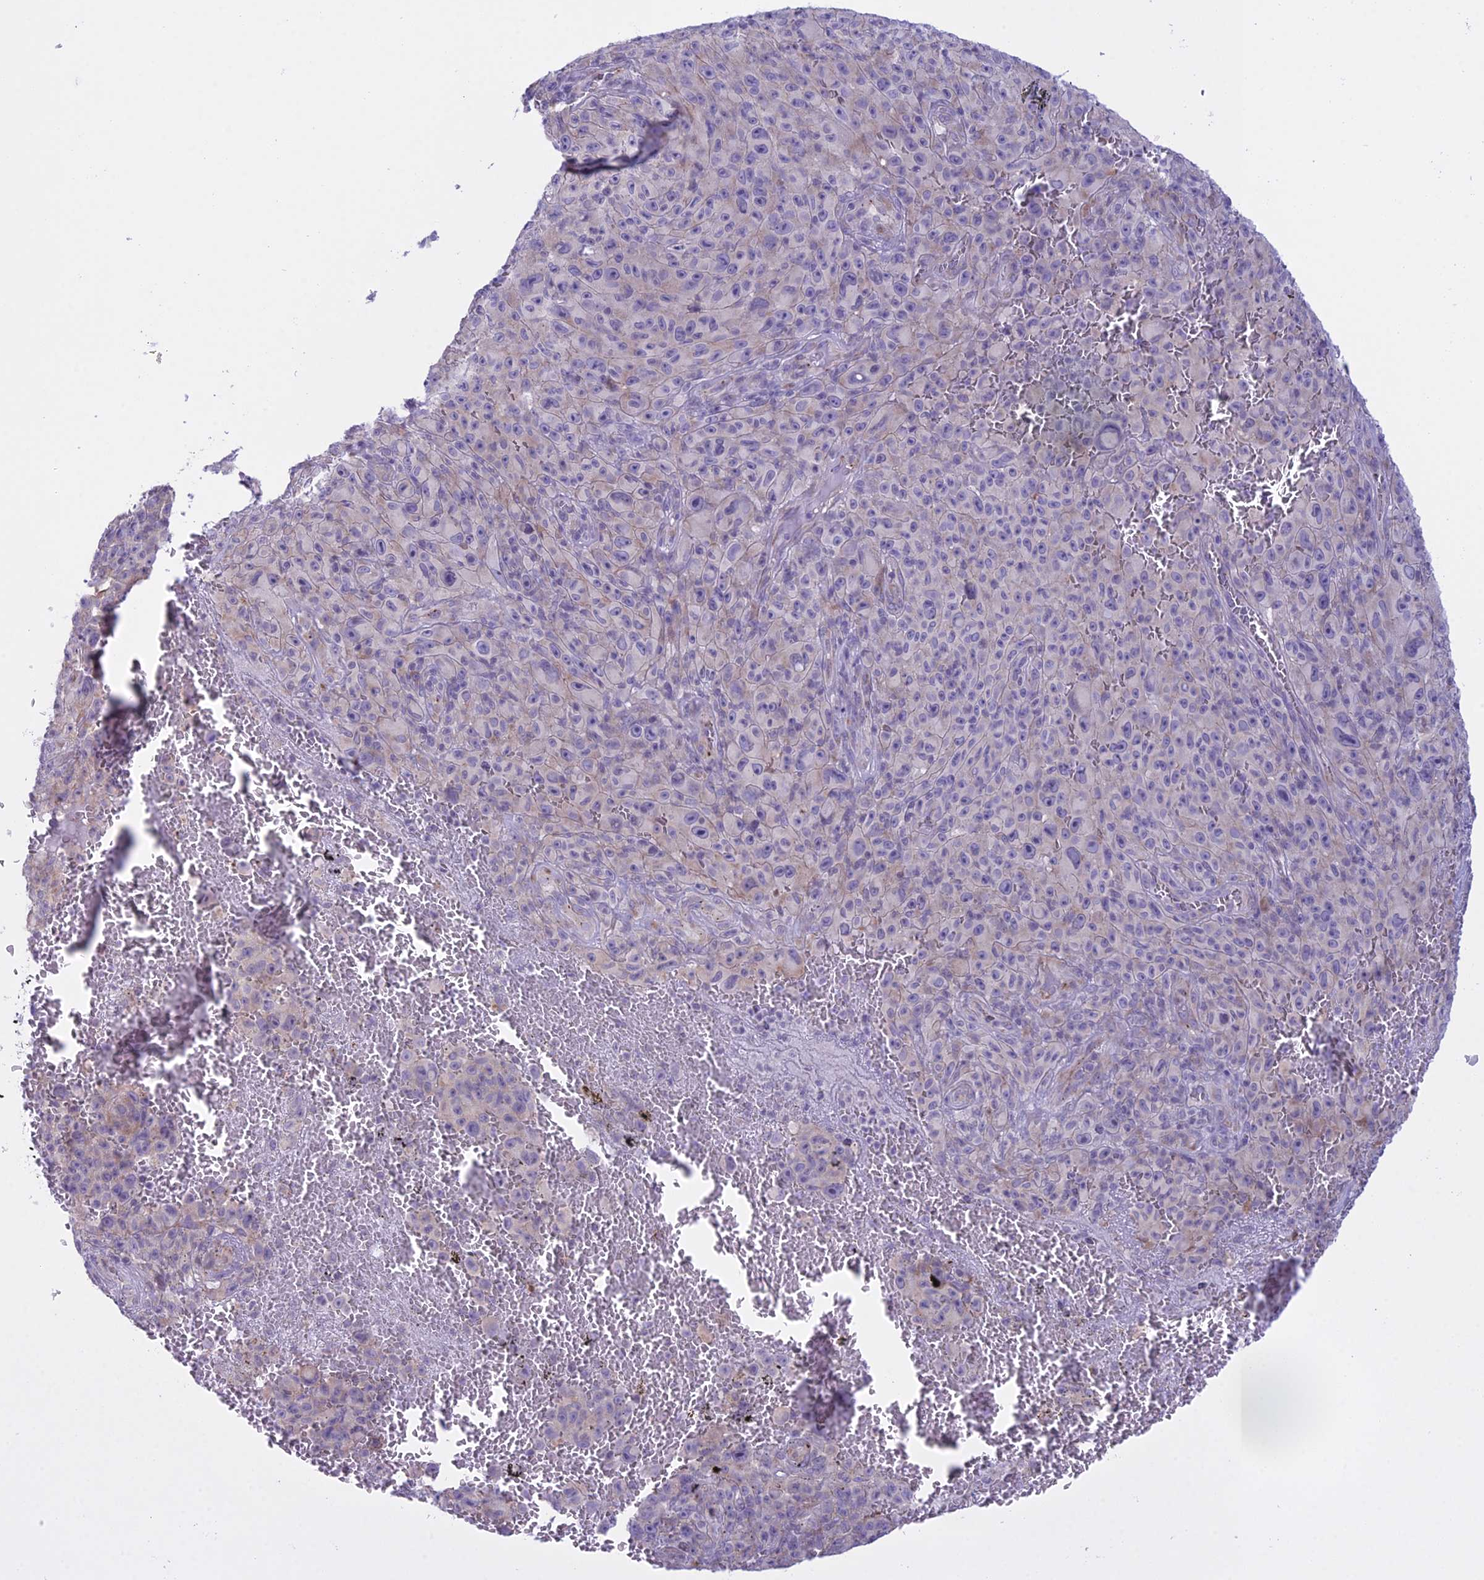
{"staining": {"intensity": "negative", "quantity": "none", "location": "none"}, "tissue": "melanoma", "cell_type": "Tumor cells", "image_type": "cancer", "snomed": [{"axis": "morphology", "description": "Malignant melanoma, NOS"}, {"axis": "topography", "description": "Skin"}], "caption": "Histopathology image shows no protein staining in tumor cells of malignant melanoma tissue. (DAB immunohistochemistry visualized using brightfield microscopy, high magnification).", "gene": "RPS26", "patient": {"sex": "female", "age": 82}}